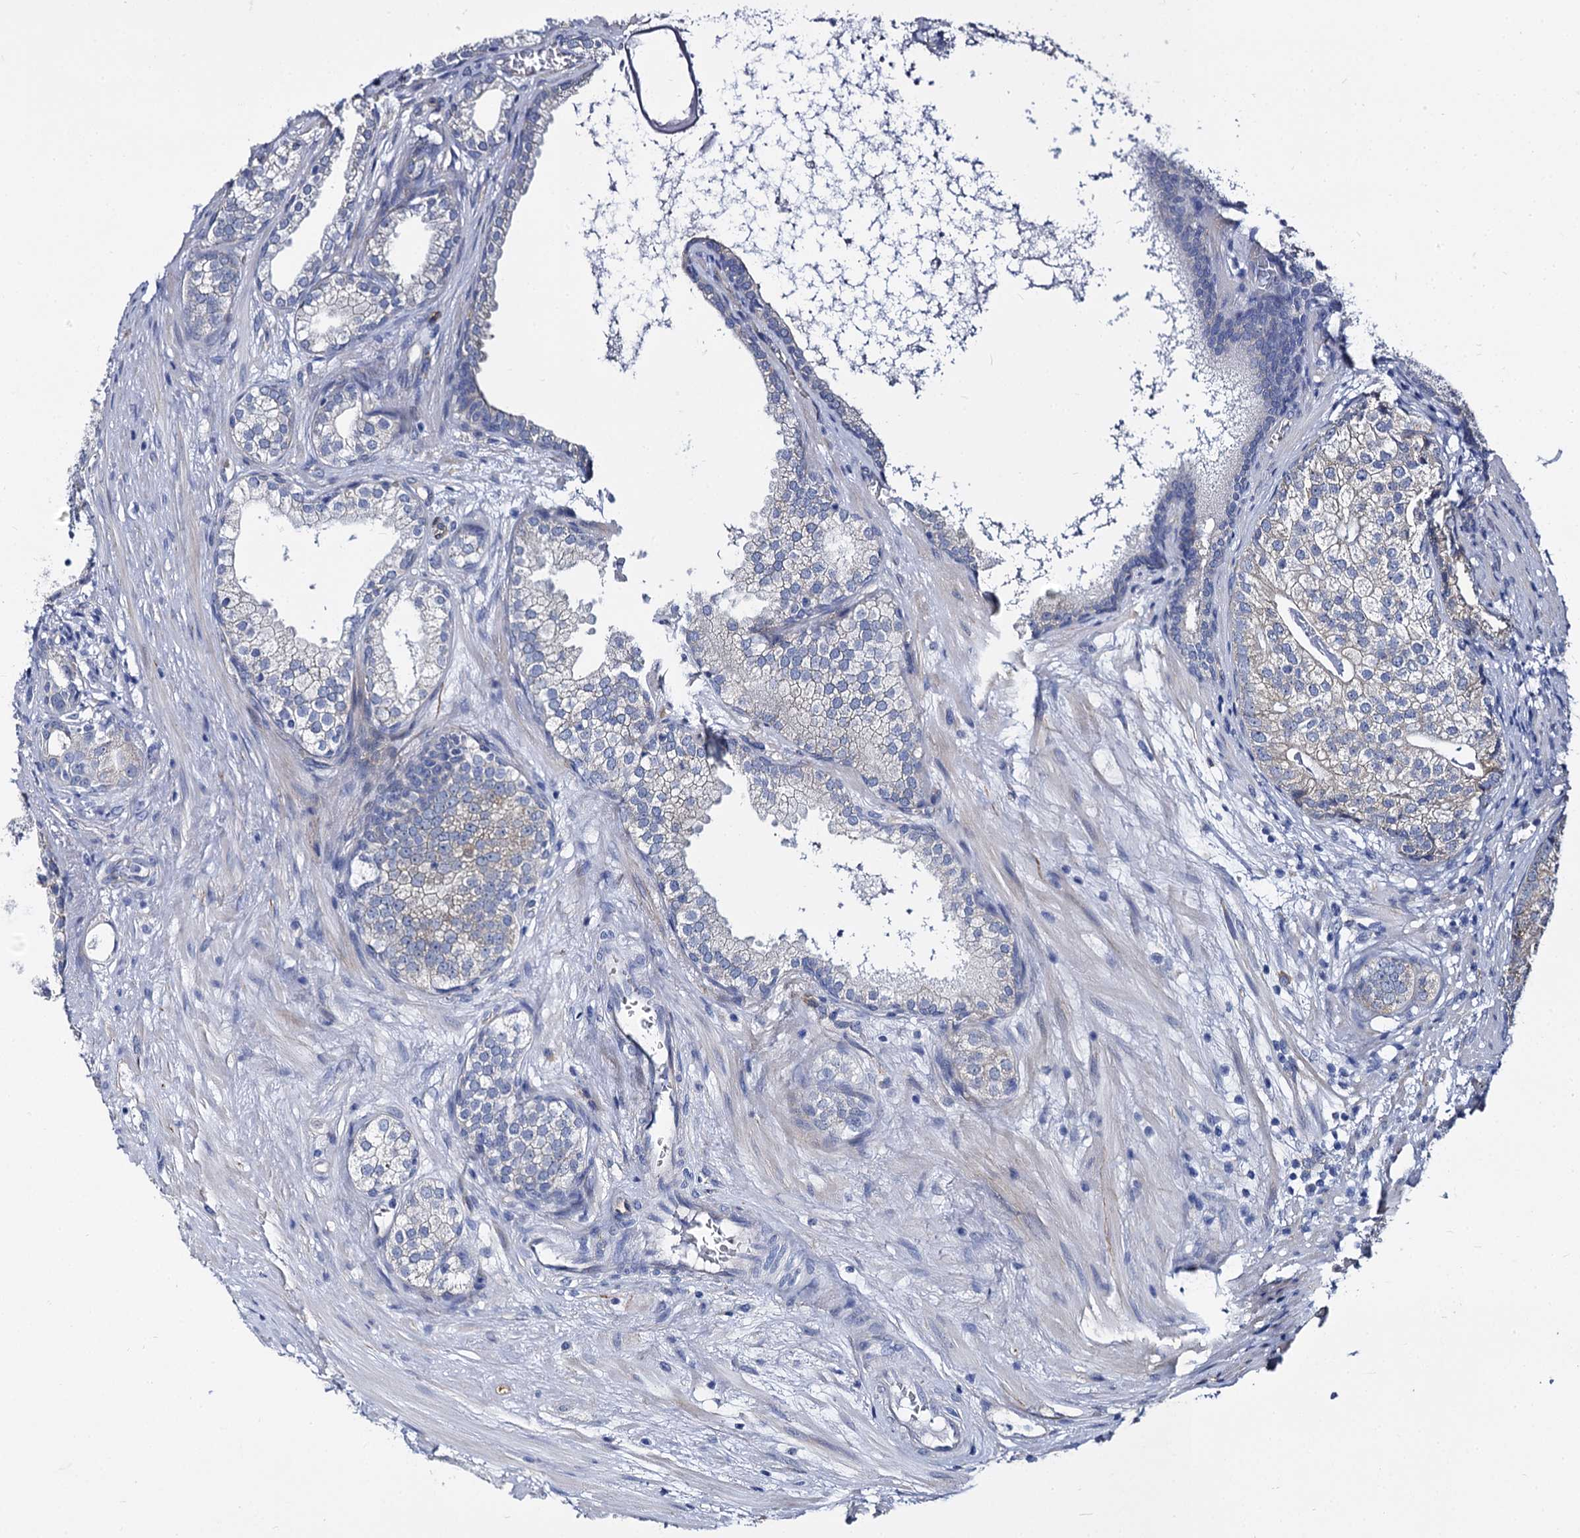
{"staining": {"intensity": "negative", "quantity": "none", "location": "none"}, "tissue": "prostate cancer", "cell_type": "Tumor cells", "image_type": "cancer", "snomed": [{"axis": "morphology", "description": "Adenocarcinoma, High grade"}, {"axis": "topography", "description": "Prostate"}], "caption": "High power microscopy image of an immunohistochemistry (IHC) micrograph of prostate high-grade adenocarcinoma, revealing no significant staining in tumor cells.", "gene": "CBFB", "patient": {"sex": "male", "age": 69}}